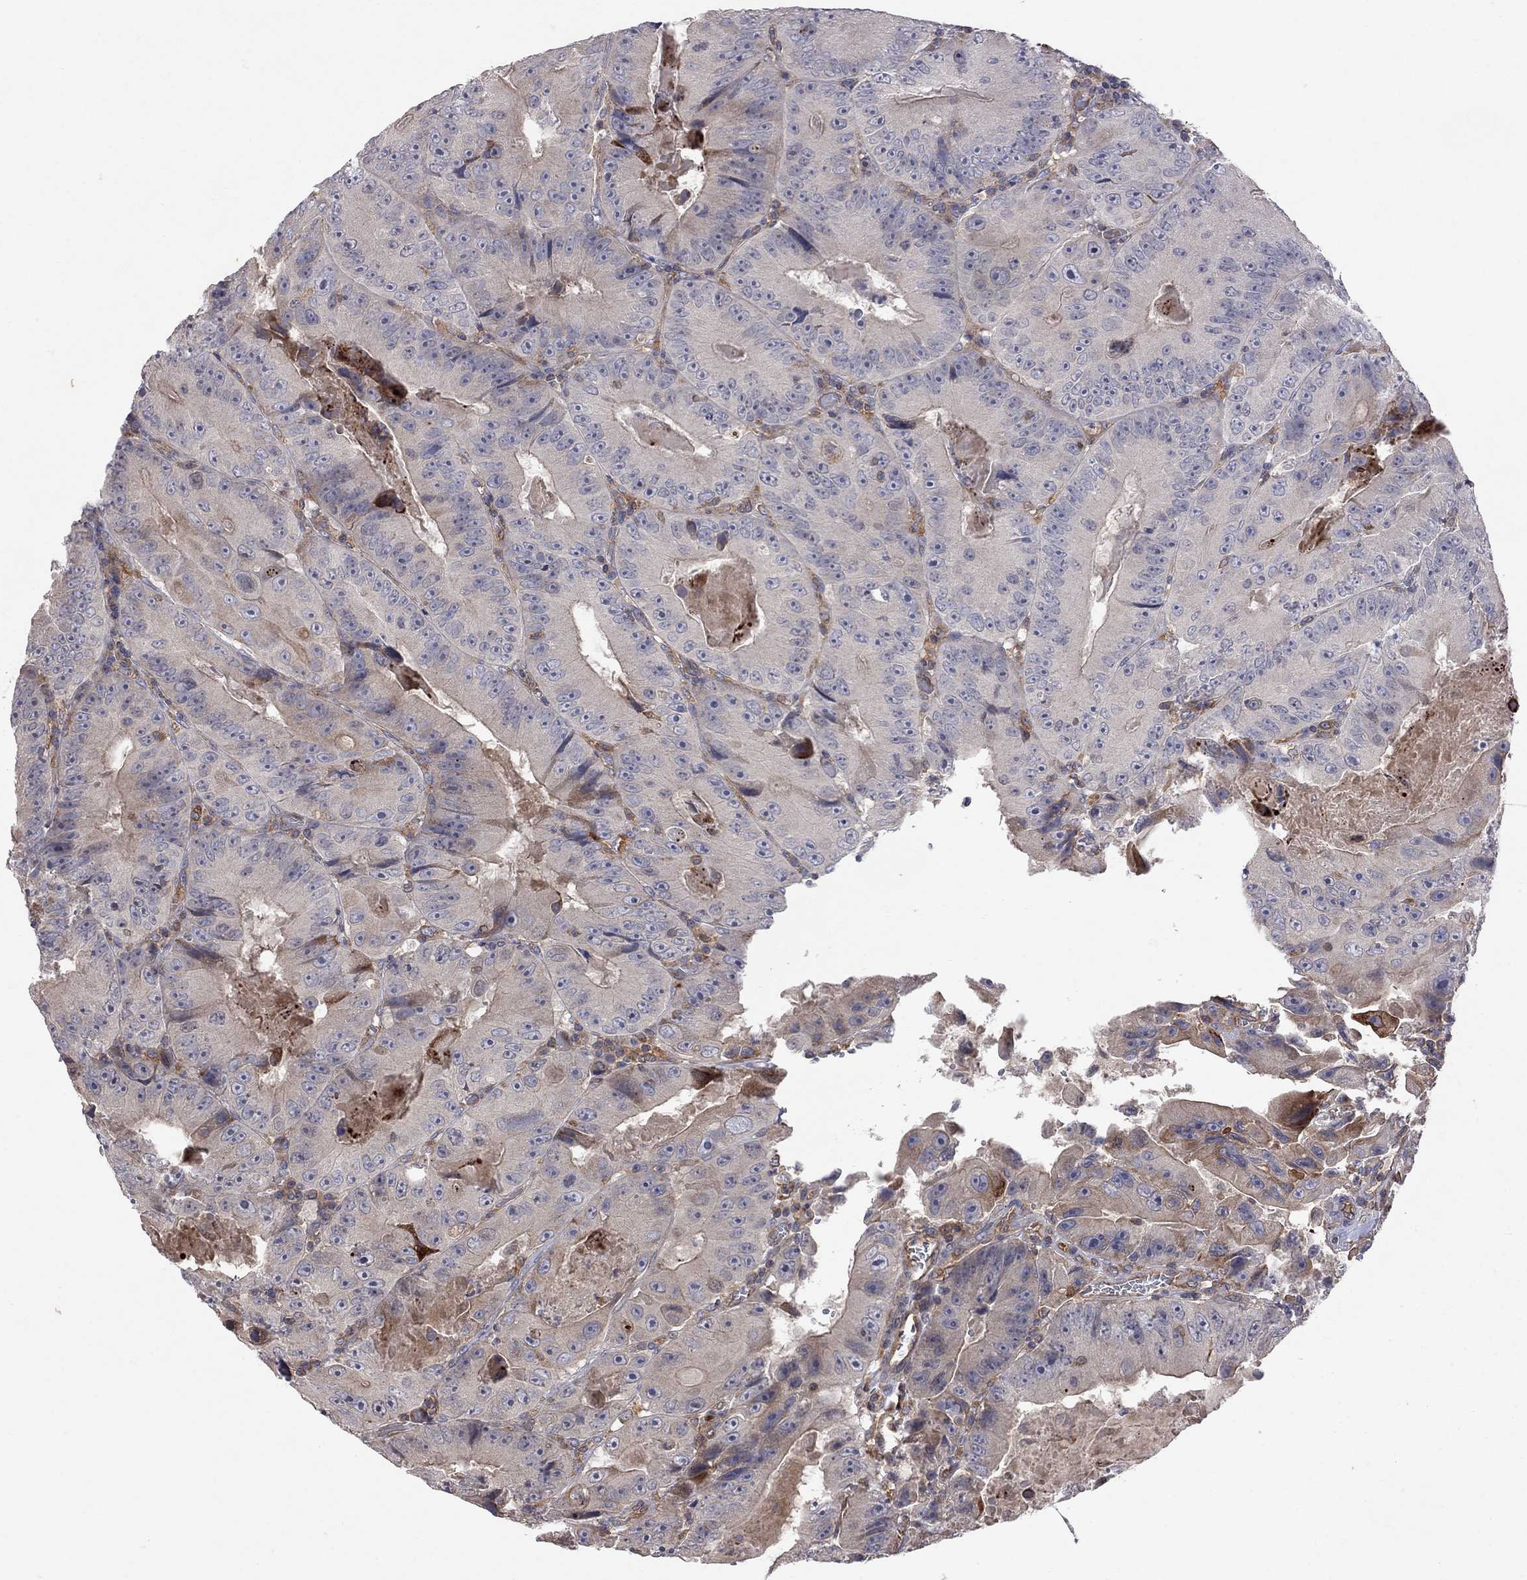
{"staining": {"intensity": "weak", "quantity": "<25%", "location": "cytoplasmic/membranous"}, "tissue": "colorectal cancer", "cell_type": "Tumor cells", "image_type": "cancer", "snomed": [{"axis": "morphology", "description": "Adenocarcinoma, NOS"}, {"axis": "topography", "description": "Colon"}], "caption": "This is an immunohistochemistry (IHC) histopathology image of colorectal cancer (adenocarcinoma). There is no staining in tumor cells.", "gene": "ABI3", "patient": {"sex": "female", "age": 86}}